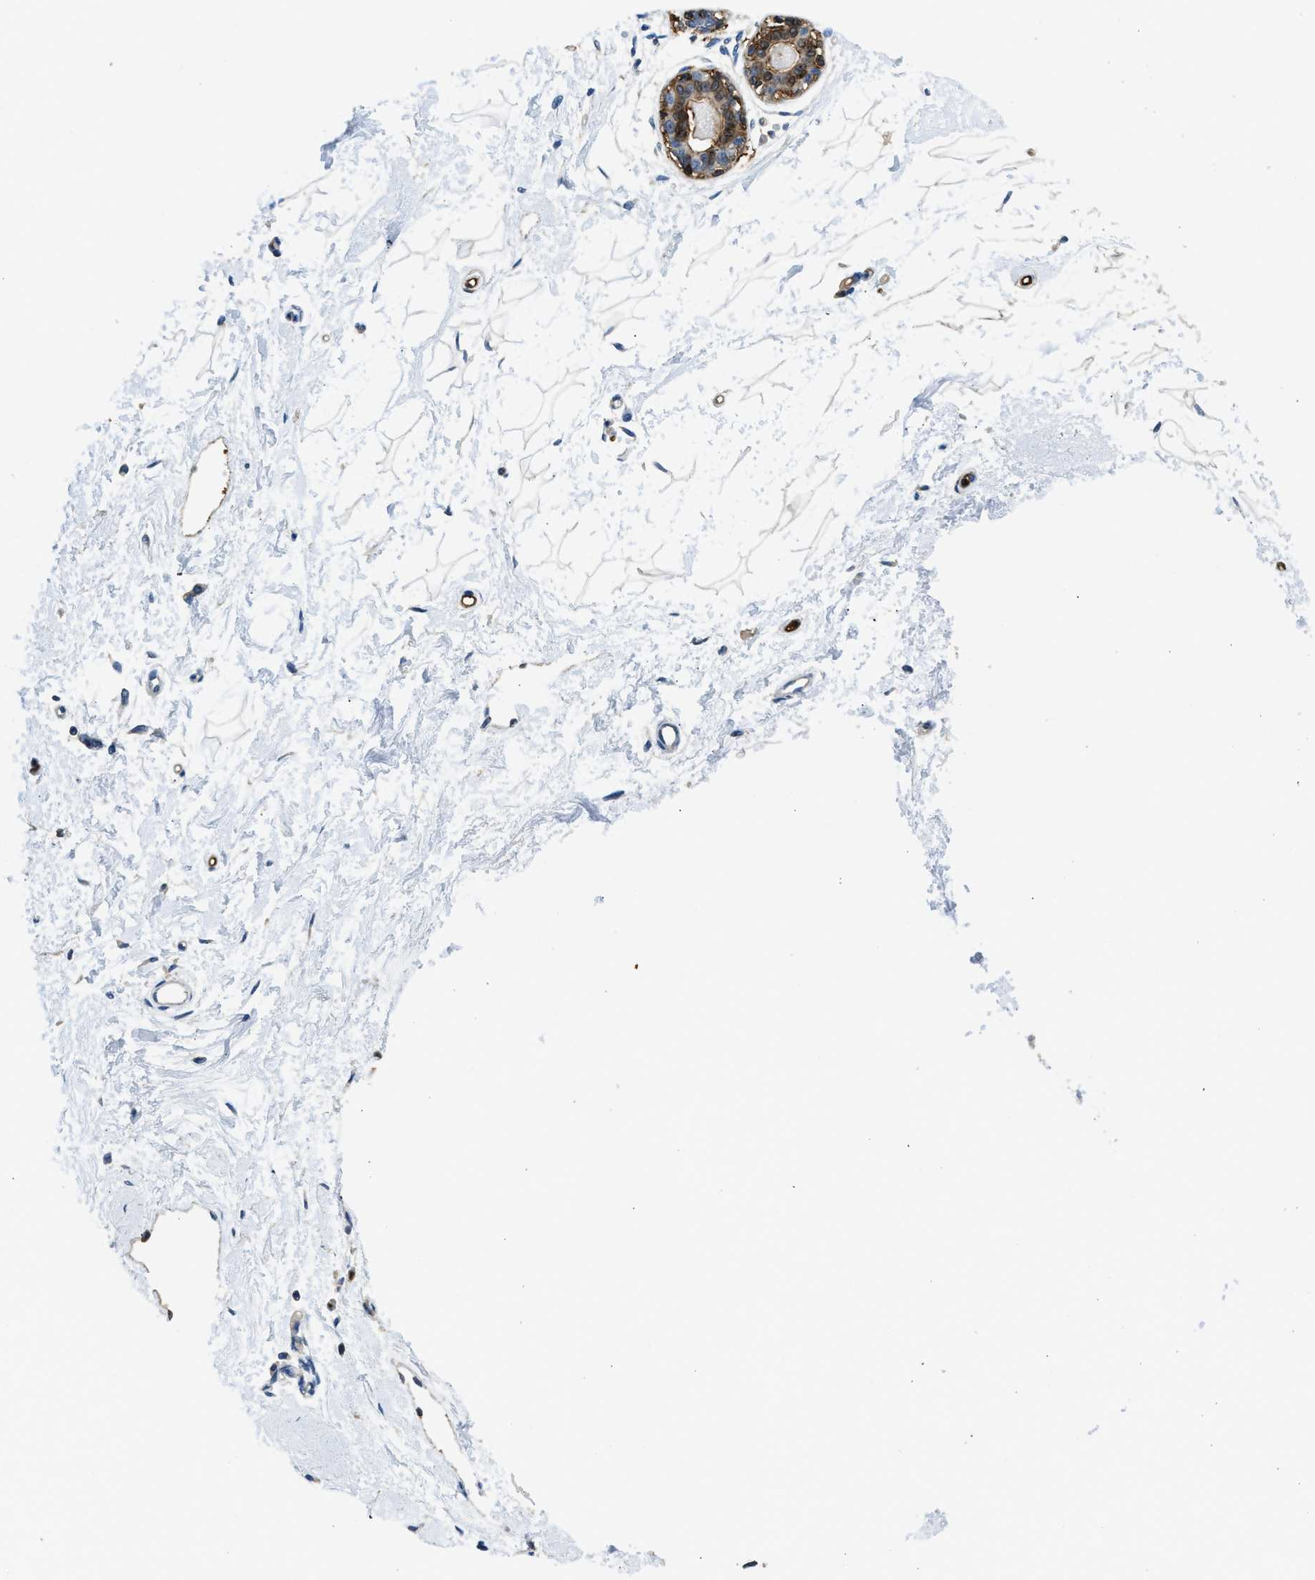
{"staining": {"intensity": "weak", "quantity": "25%-75%", "location": "cytoplasmic/membranous"}, "tissue": "breast", "cell_type": "Adipocytes", "image_type": "normal", "snomed": [{"axis": "morphology", "description": "Normal tissue, NOS"}, {"axis": "topography", "description": "Breast"}], "caption": "The image exhibits immunohistochemical staining of benign breast. There is weak cytoplasmic/membranous staining is seen in about 25%-75% of adipocytes. (Stains: DAB (3,3'-diaminobenzidine) in brown, nuclei in blue, Microscopy: brightfield microscopy at high magnification).", "gene": "ANXA3", "patient": {"sex": "female", "age": 45}}